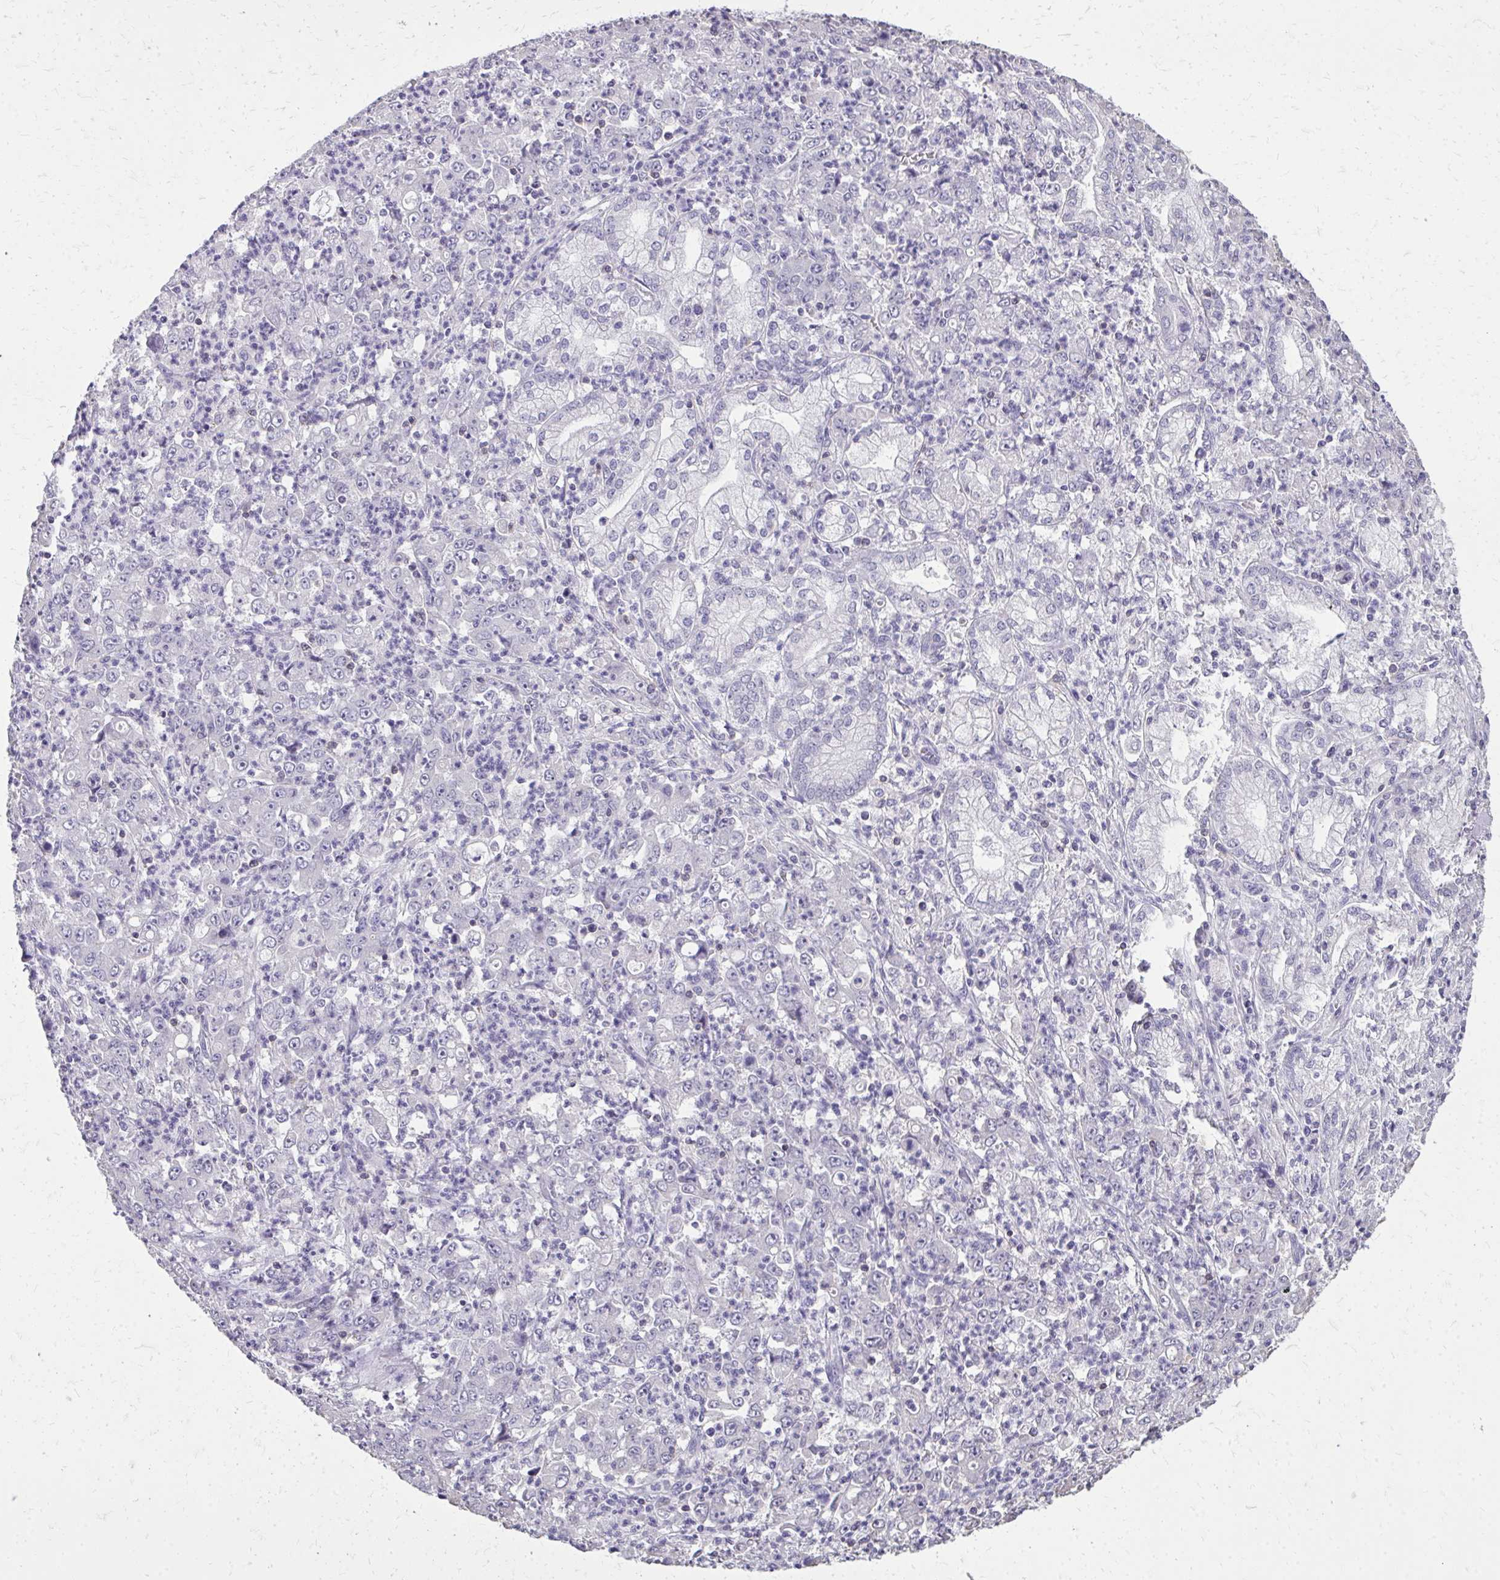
{"staining": {"intensity": "negative", "quantity": "none", "location": "none"}, "tissue": "stomach cancer", "cell_type": "Tumor cells", "image_type": "cancer", "snomed": [{"axis": "morphology", "description": "Adenocarcinoma, NOS"}, {"axis": "topography", "description": "Stomach, lower"}], "caption": "An immunohistochemistry micrograph of stomach adenocarcinoma is shown. There is no staining in tumor cells of stomach adenocarcinoma.", "gene": "AKAP5", "patient": {"sex": "female", "age": 71}}